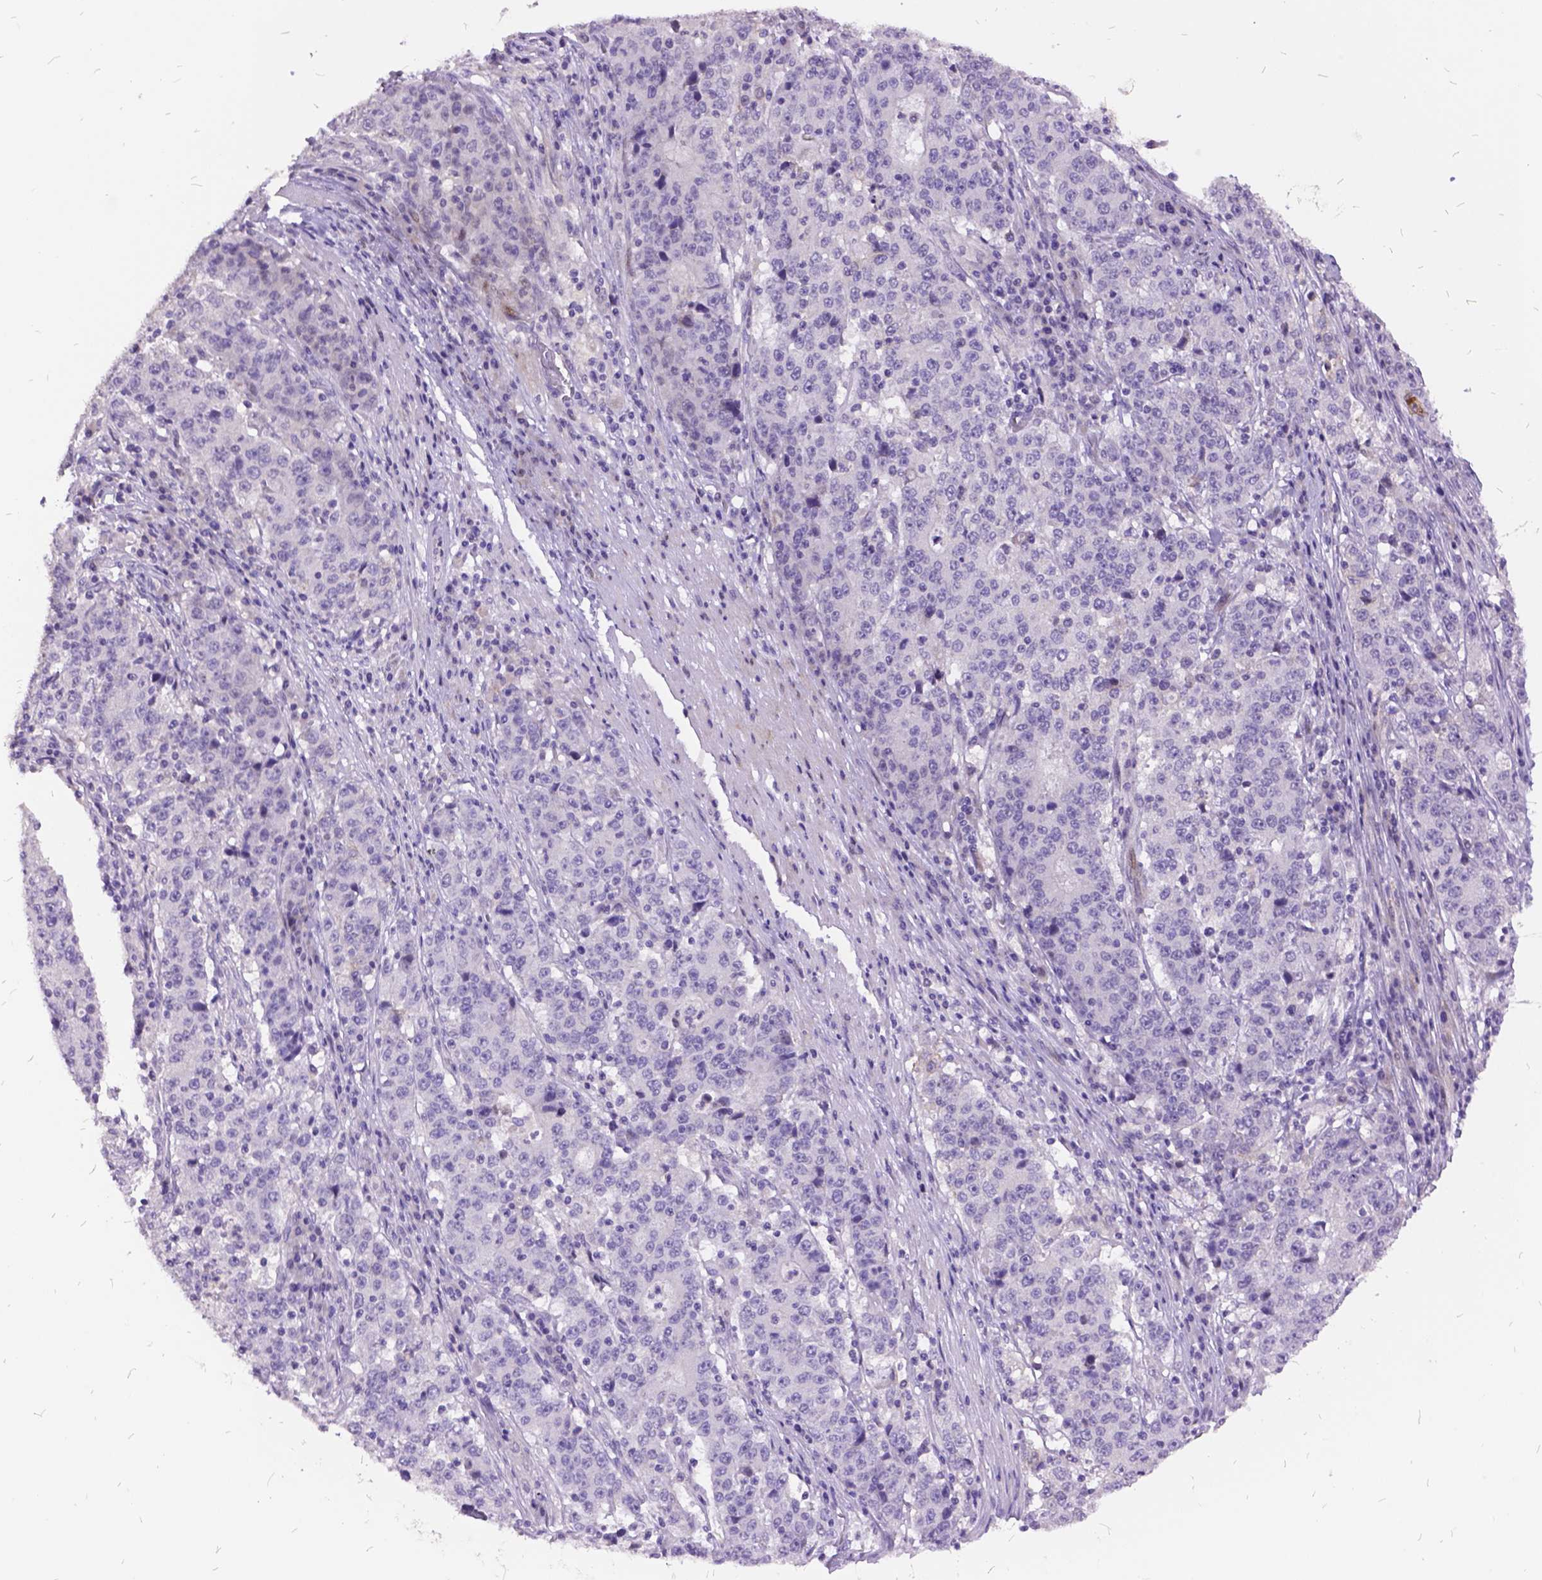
{"staining": {"intensity": "negative", "quantity": "none", "location": "none"}, "tissue": "stomach cancer", "cell_type": "Tumor cells", "image_type": "cancer", "snomed": [{"axis": "morphology", "description": "Adenocarcinoma, NOS"}, {"axis": "topography", "description": "Stomach"}], "caption": "Tumor cells are negative for brown protein staining in stomach cancer.", "gene": "ITGB6", "patient": {"sex": "male", "age": 59}}